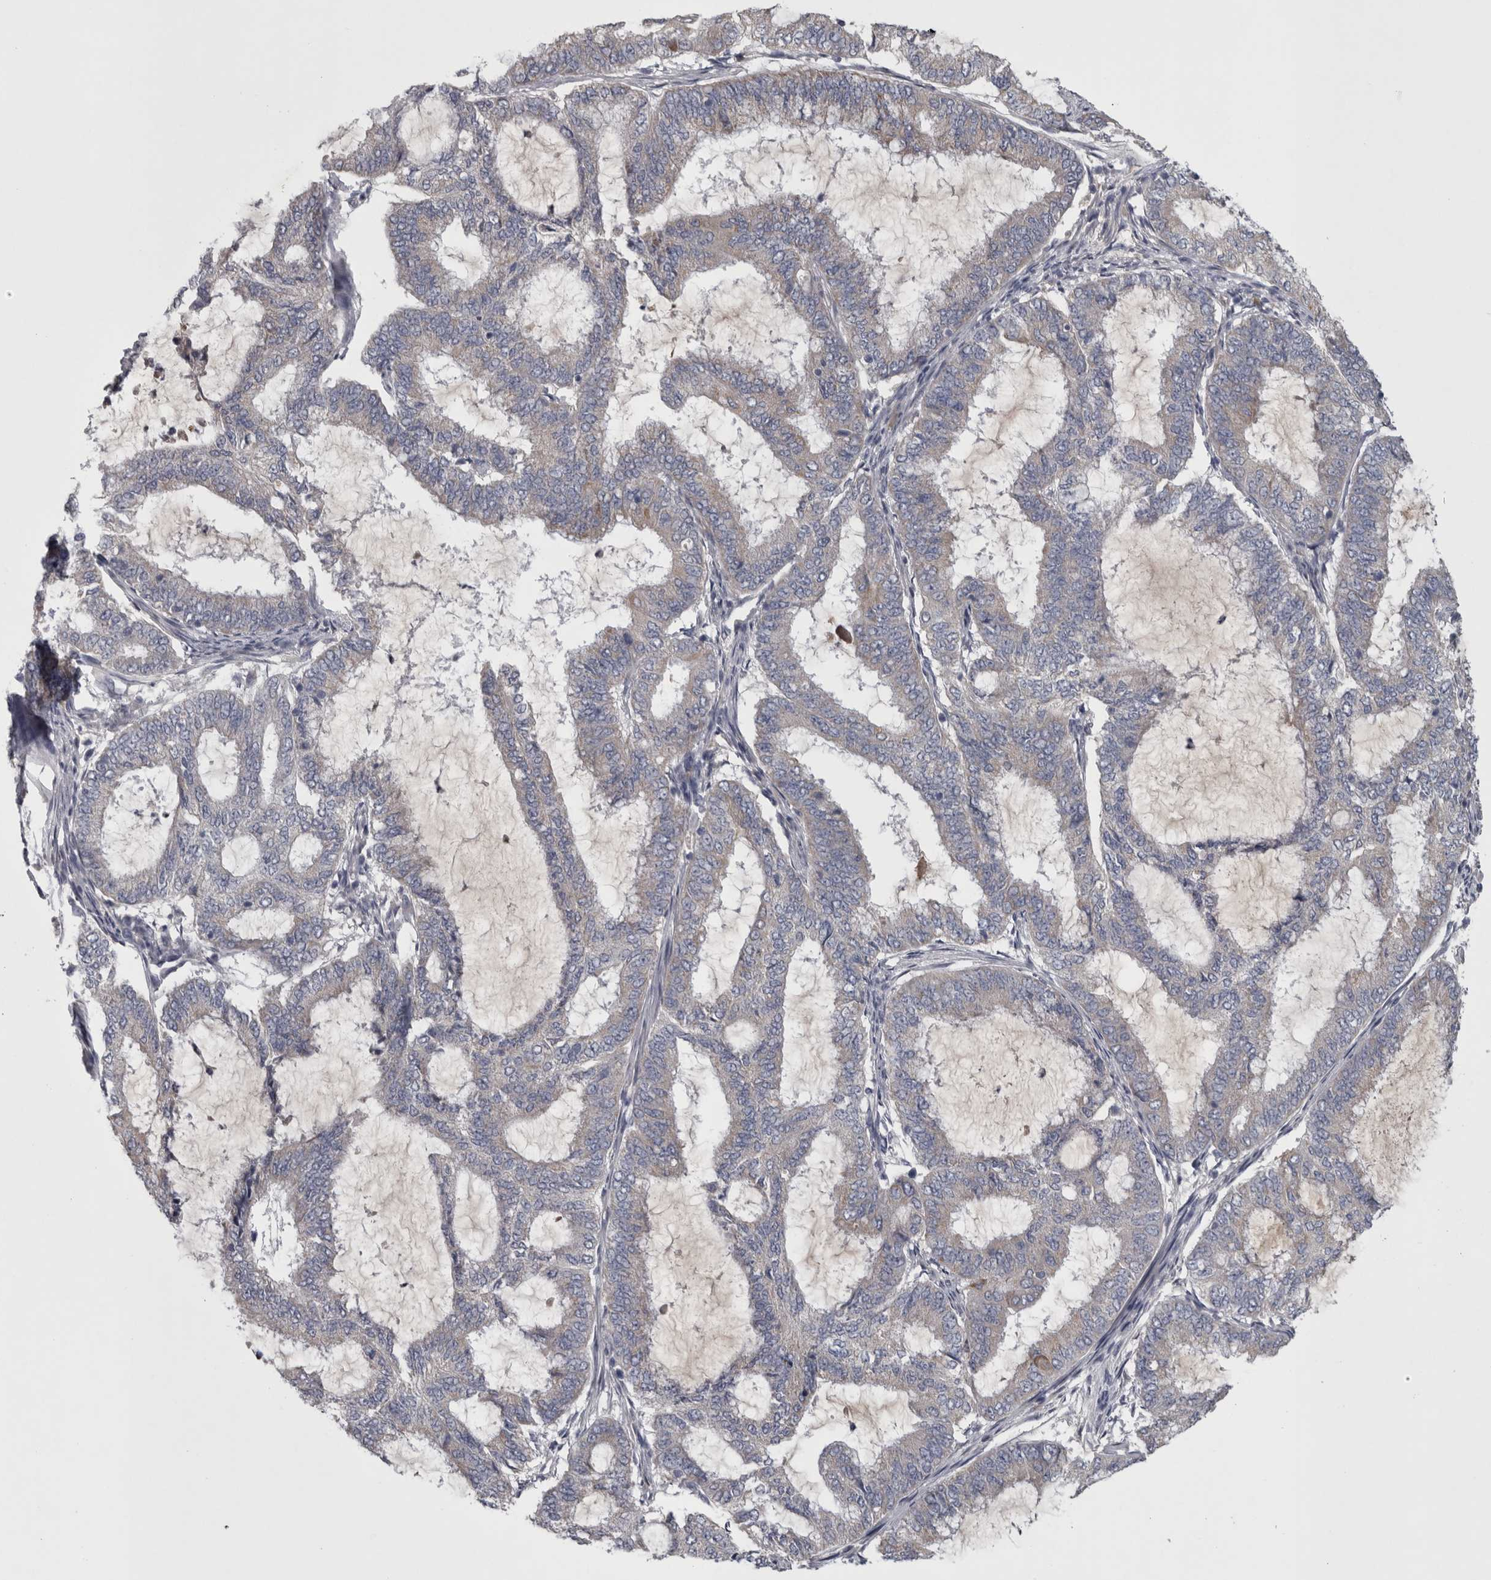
{"staining": {"intensity": "negative", "quantity": "none", "location": "none"}, "tissue": "endometrial cancer", "cell_type": "Tumor cells", "image_type": "cancer", "snomed": [{"axis": "morphology", "description": "Adenocarcinoma, NOS"}, {"axis": "topography", "description": "Endometrium"}], "caption": "A micrograph of human endometrial cancer is negative for staining in tumor cells.", "gene": "DBT", "patient": {"sex": "female", "age": 51}}